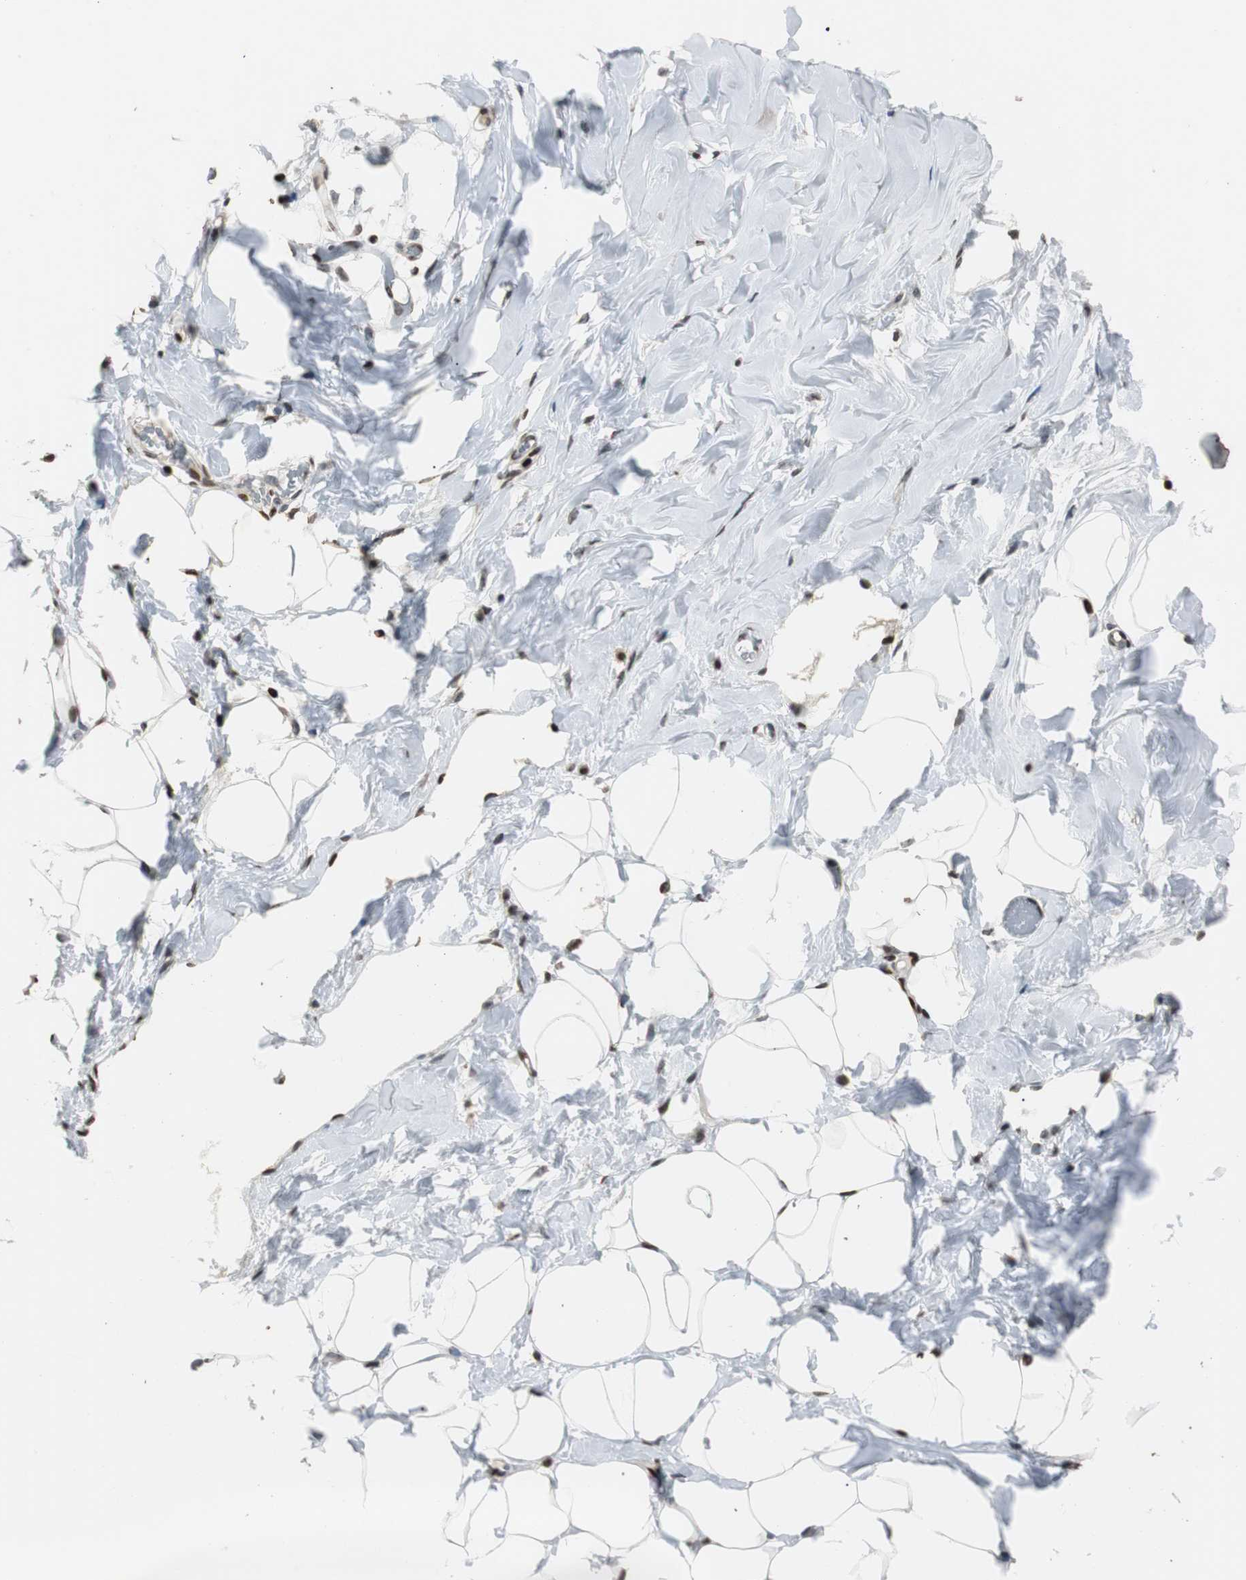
{"staining": {"intensity": "moderate", "quantity": ">75%", "location": "nuclear"}, "tissue": "adipose tissue", "cell_type": "Adipocytes", "image_type": "normal", "snomed": [{"axis": "morphology", "description": "Normal tissue, NOS"}, {"axis": "topography", "description": "Breast"}, {"axis": "topography", "description": "Soft tissue"}], "caption": "A brown stain highlights moderate nuclear expression of a protein in adipocytes of normal adipose tissue.", "gene": "PAXIP1", "patient": {"sex": "female", "age": 25}}